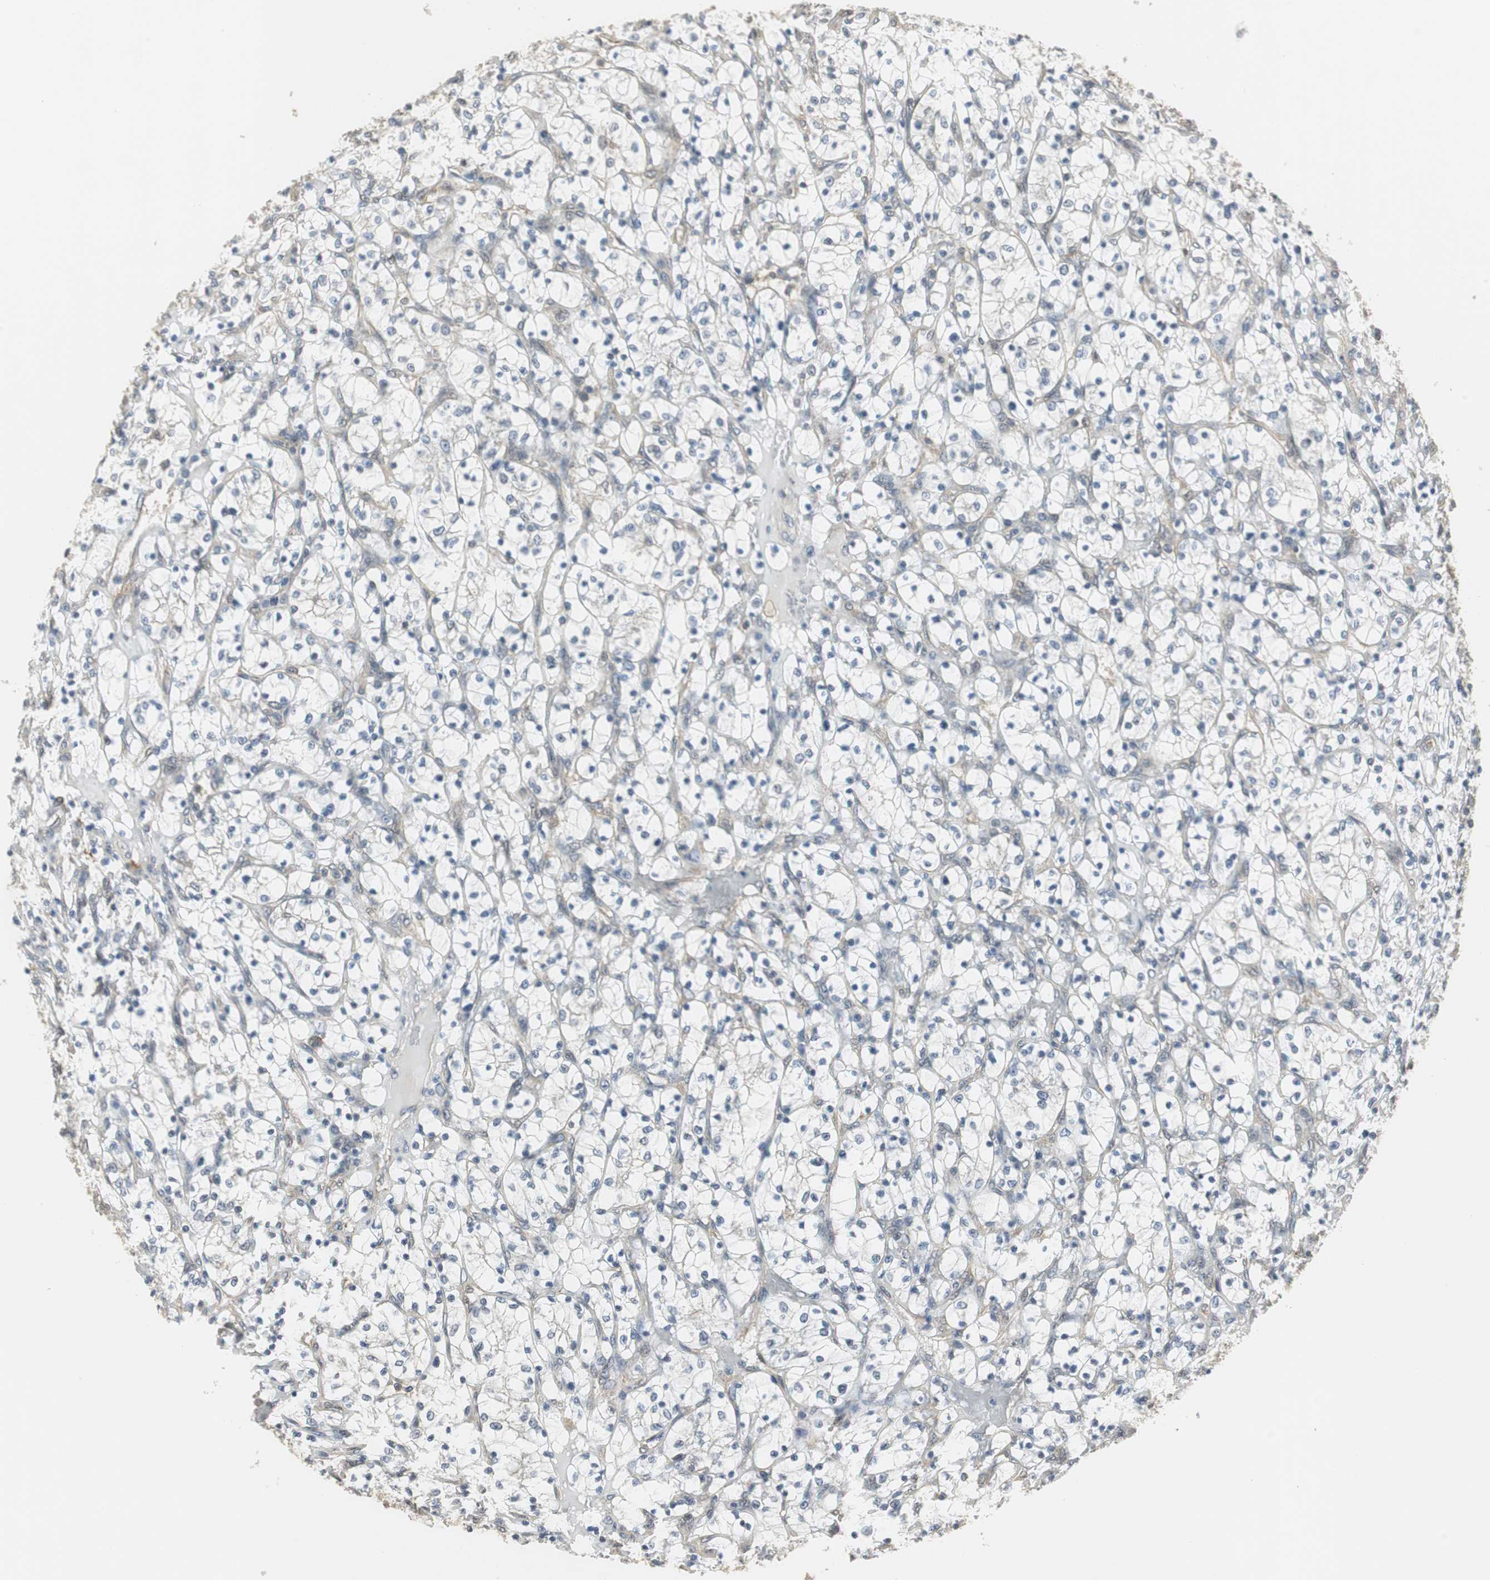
{"staining": {"intensity": "negative", "quantity": "none", "location": "none"}, "tissue": "renal cancer", "cell_type": "Tumor cells", "image_type": "cancer", "snomed": [{"axis": "morphology", "description": "Adenocarcinoma, NOS"}, {"axis": "topography", "description": "Kidney"}], "caption": "High power microscopy image of an IHC image of adenocarcinoma (renal), revealing no significant positivity in tumor cells.", "gene": "CCT5", "patient": {"sex": "female", "age": 69}}